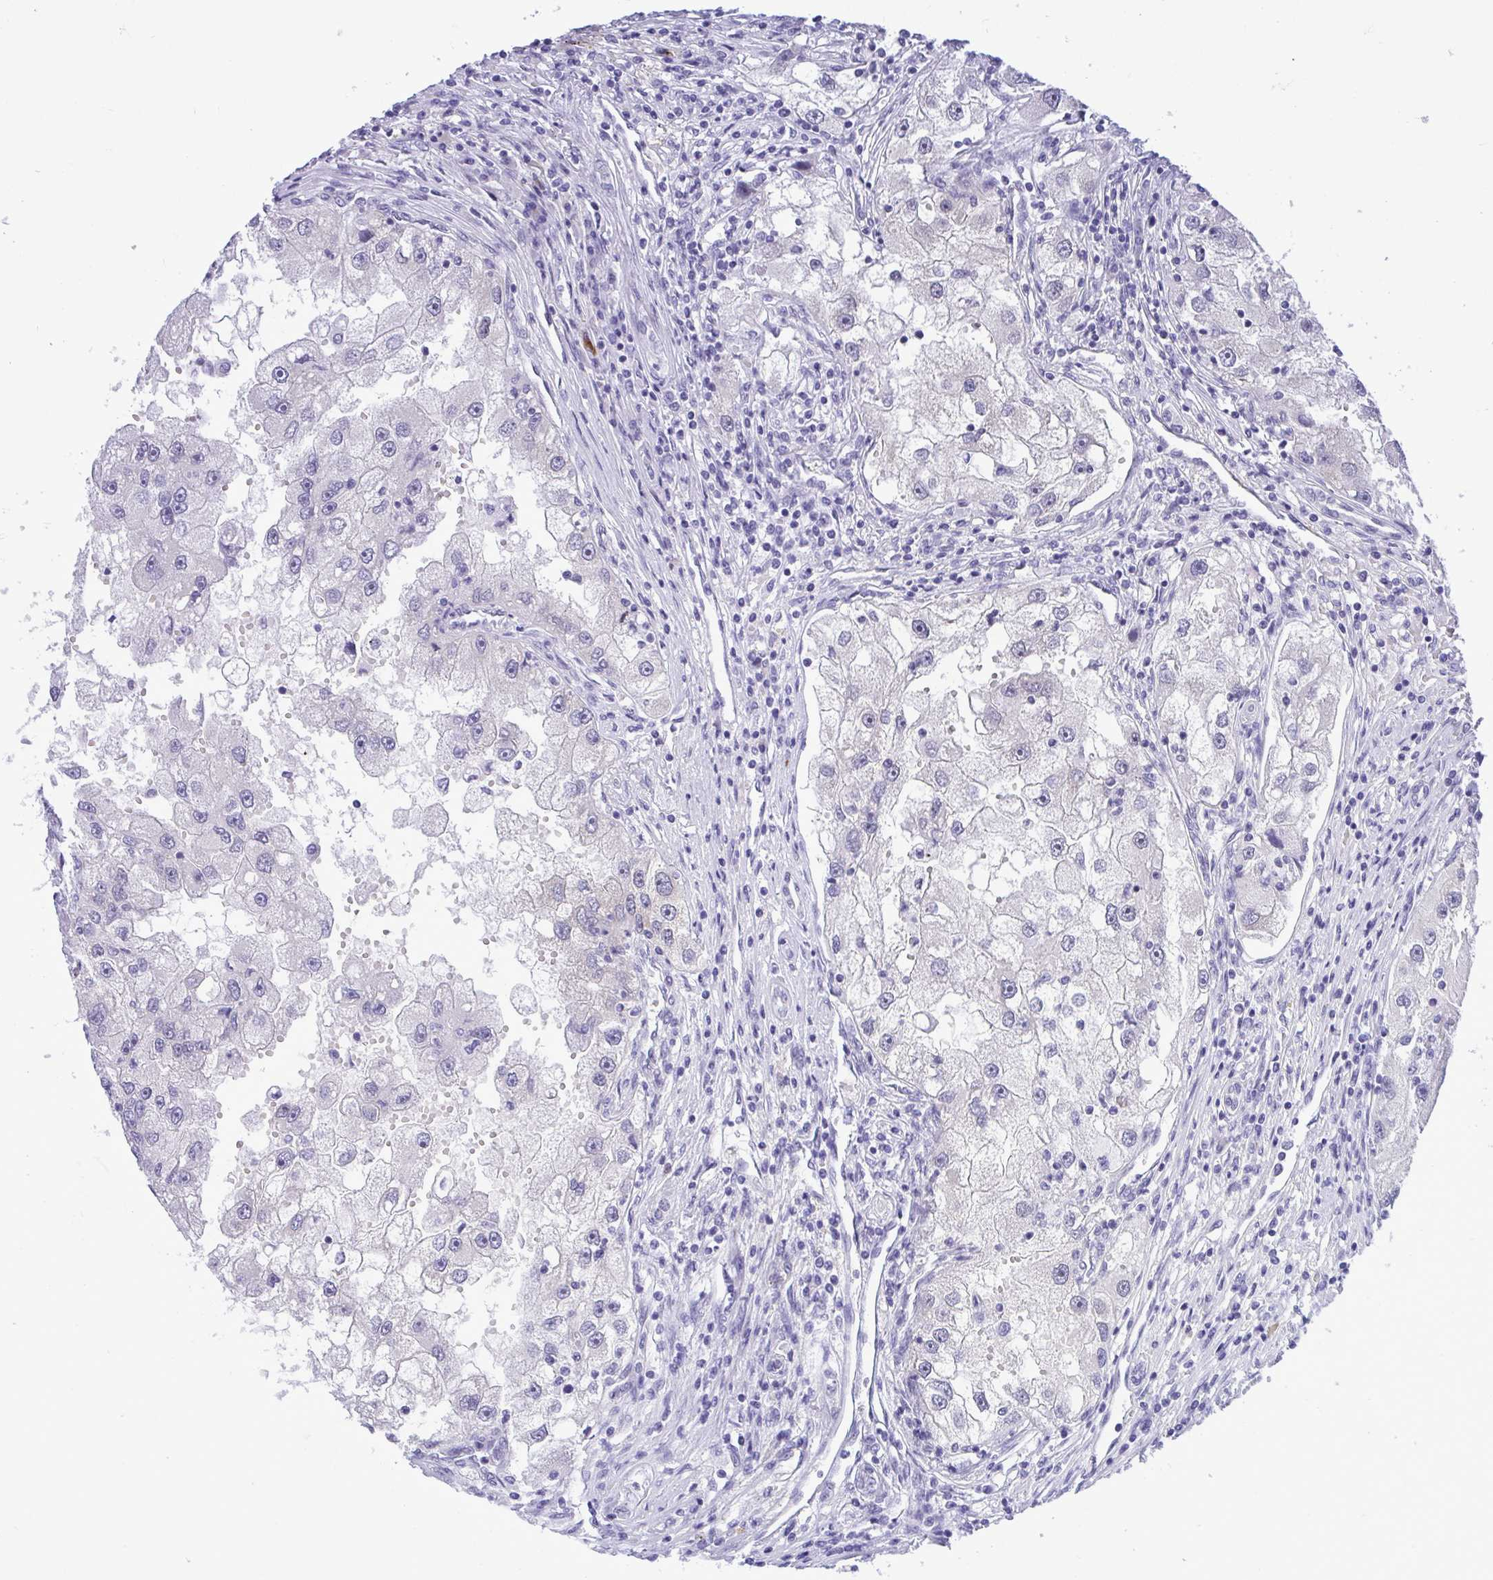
{"staining": {"intensity": "negative", "quantity": "none", "location": "none"}, "tissue": "renal cancer", "cell_type": "Tumor cells", "image_type": "cancer", "snomed": [{"axis": "morphology", "description": "Adenocarcinoma, NOS"}, {"axis": "topography", "description": "Kidney"}], "caption": "Tumor cells are negative for protein expression in human adenocarcinoma (renal).", "gene": "TEAD4", "patient": {"sex": "male", "age": 63}}